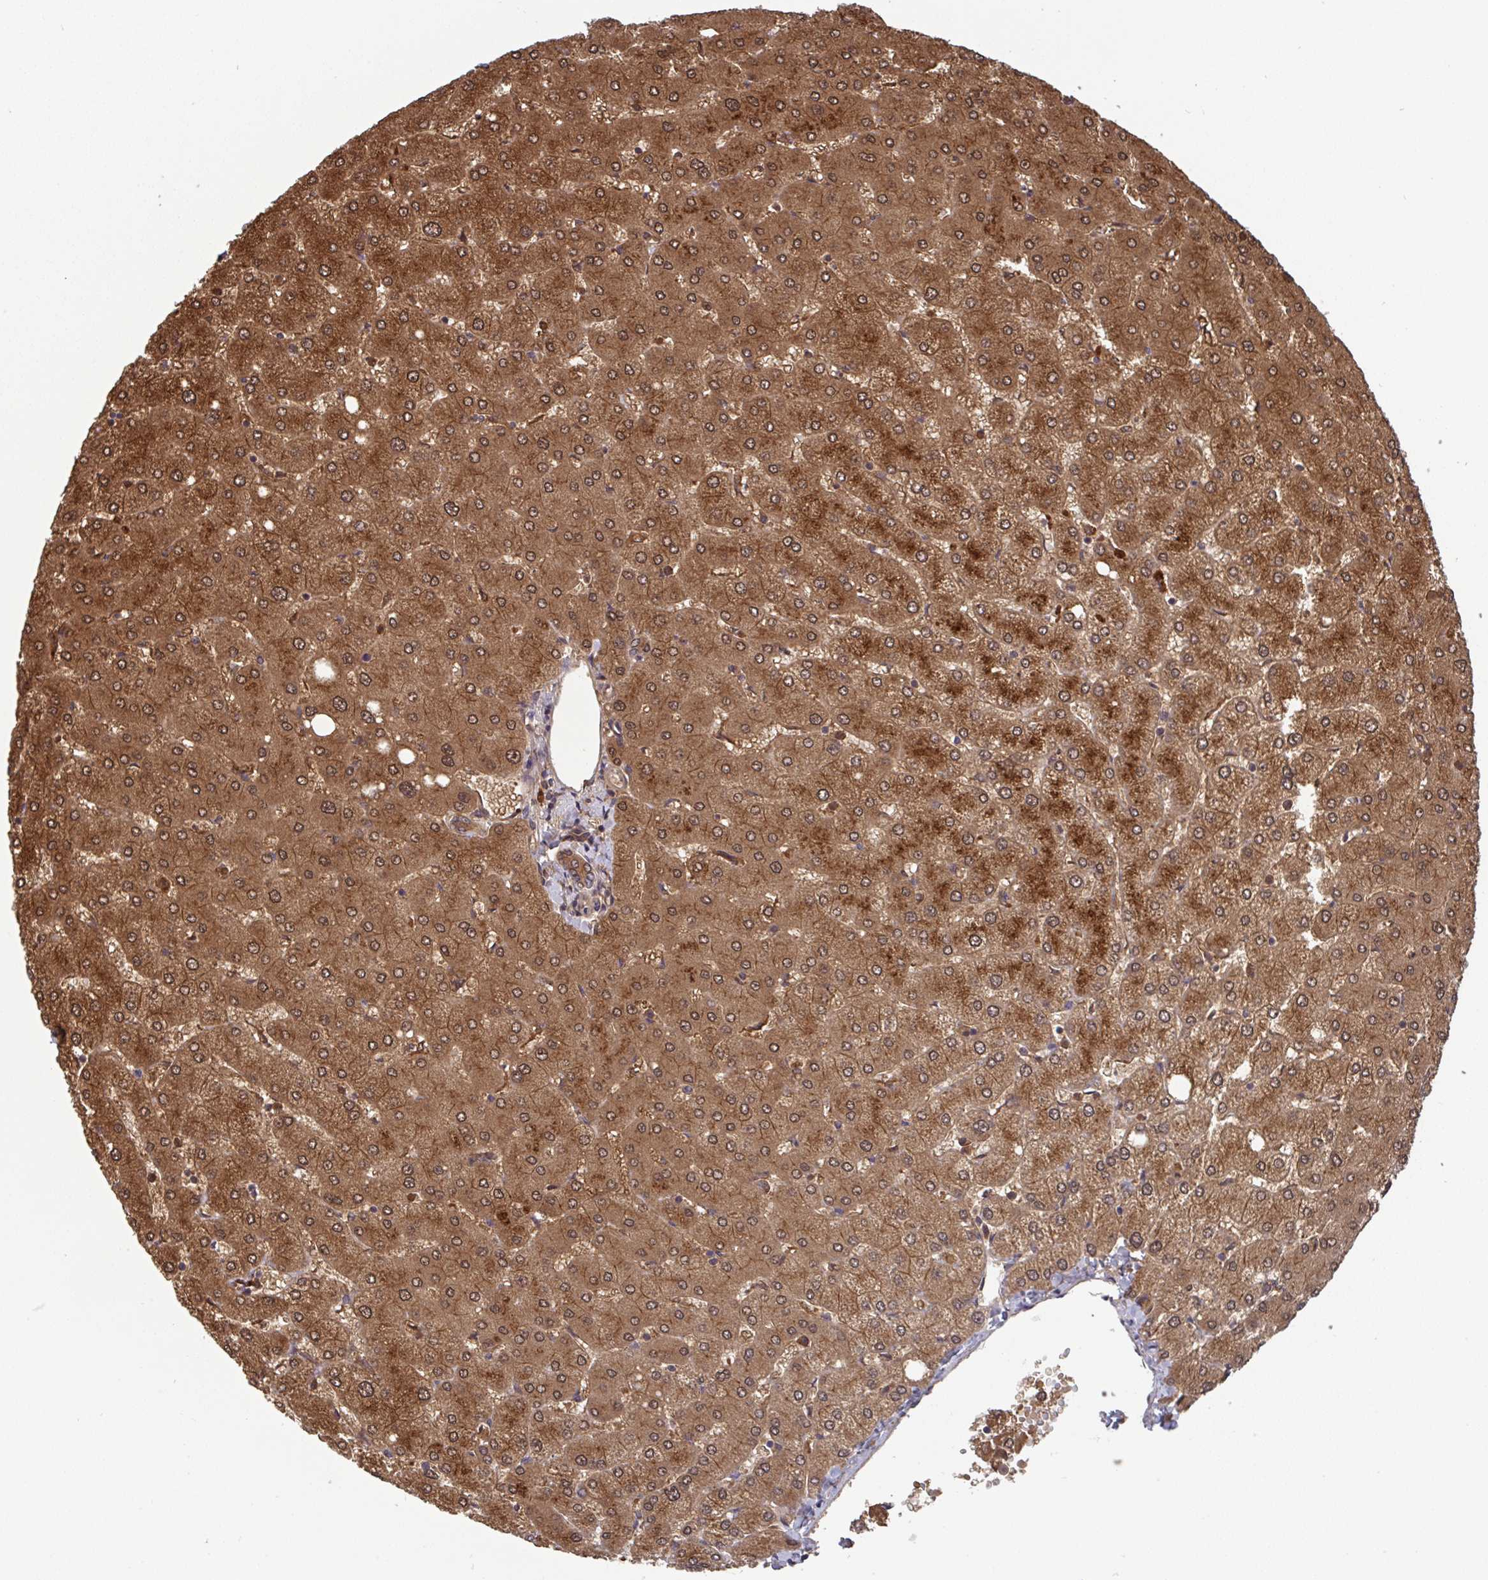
{"staining": {"intensity": "moderate", "quantity": ">75%", "location": "cytoplasmic/membranous"}, "tissue": "liver", "cell_type": "Cholangiocytes", "image_type": "normal", "snomed": [{"axis": "morphology", "description": "Normal tissue, NOS"}, {"axis": "topography", "description": "Liver"}], "caption": "Cholangiocytes demonstrate moderate cytoplasmic/membranous staining in about >75% of cells in benign liver.", "gene": "TIGAR", "patient": {"sex": "female", "age": 54}}